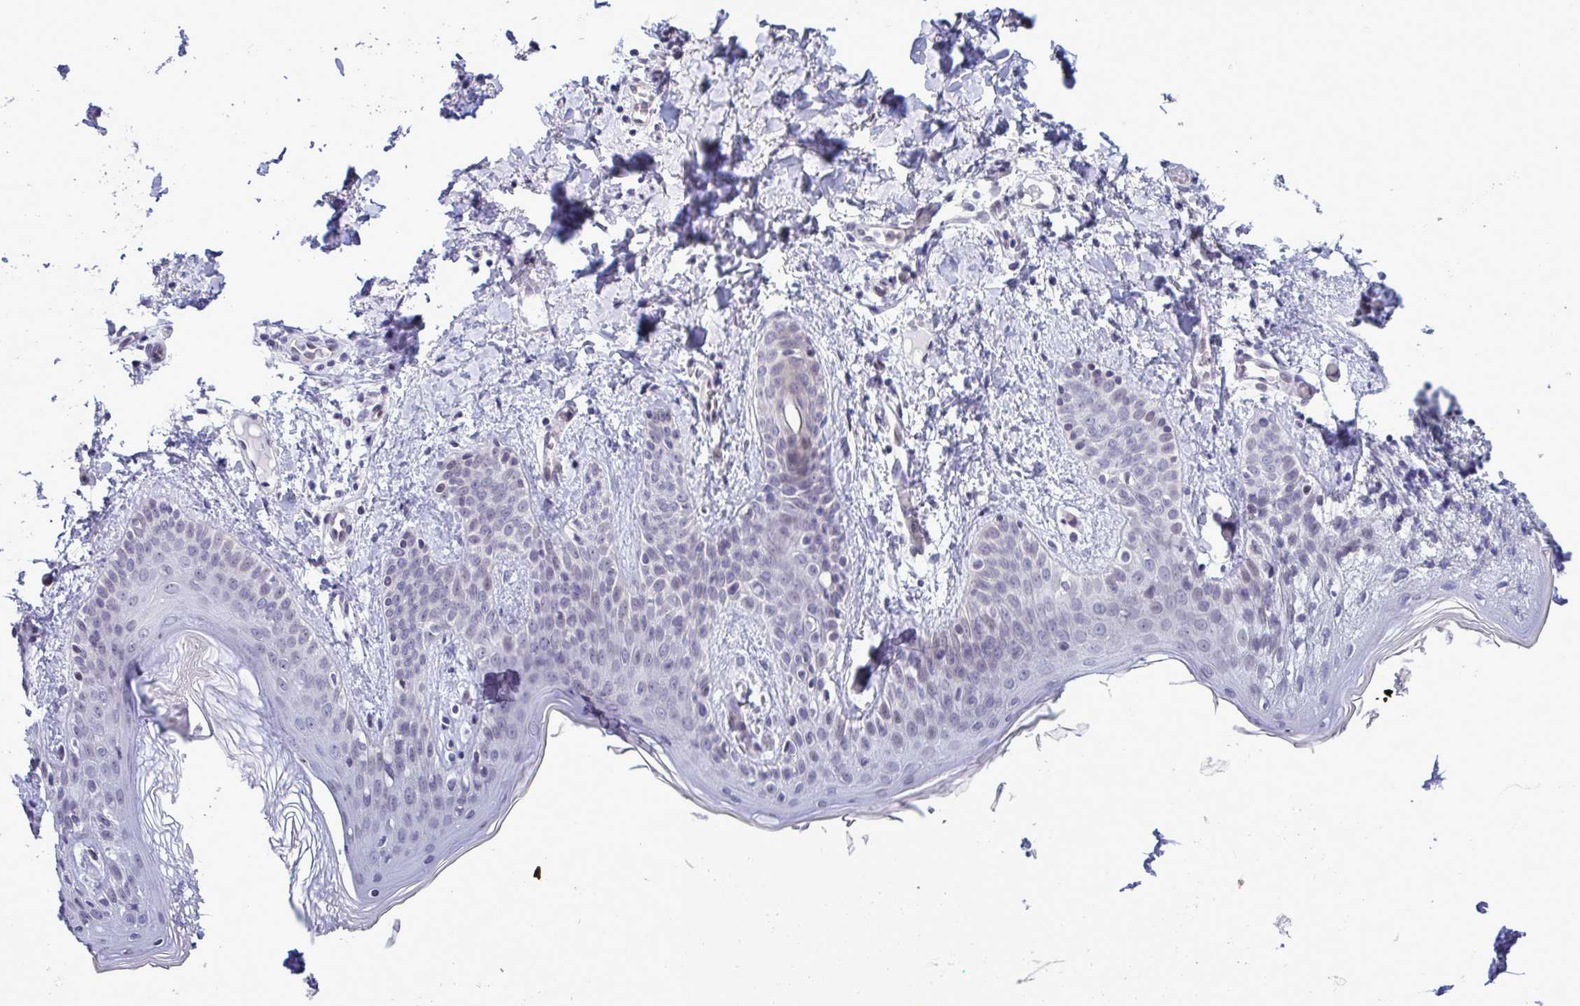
{"staining": {"intensity": "negative", "quantity": "none", "location": "none"}, "tissue": "skin", "cell_type": "Fibroblasts", "image_type": "normal", "snomed": [{"axis": "morphology", "description": "Normal tissue, NOS"}, {"axis": "topography", "description": "Skin"}], "caption": "DAB immunohistochemical staining of normal human skin displays no significant expression in fibroblasts. The staining is performed using DAB (3,3'-diaminobenzidine) brown chromogen with nuclei counter-stained in using hematoxylin.", "gene": "MFSD4A", "patient": {"sex": "male", "age": 16}}